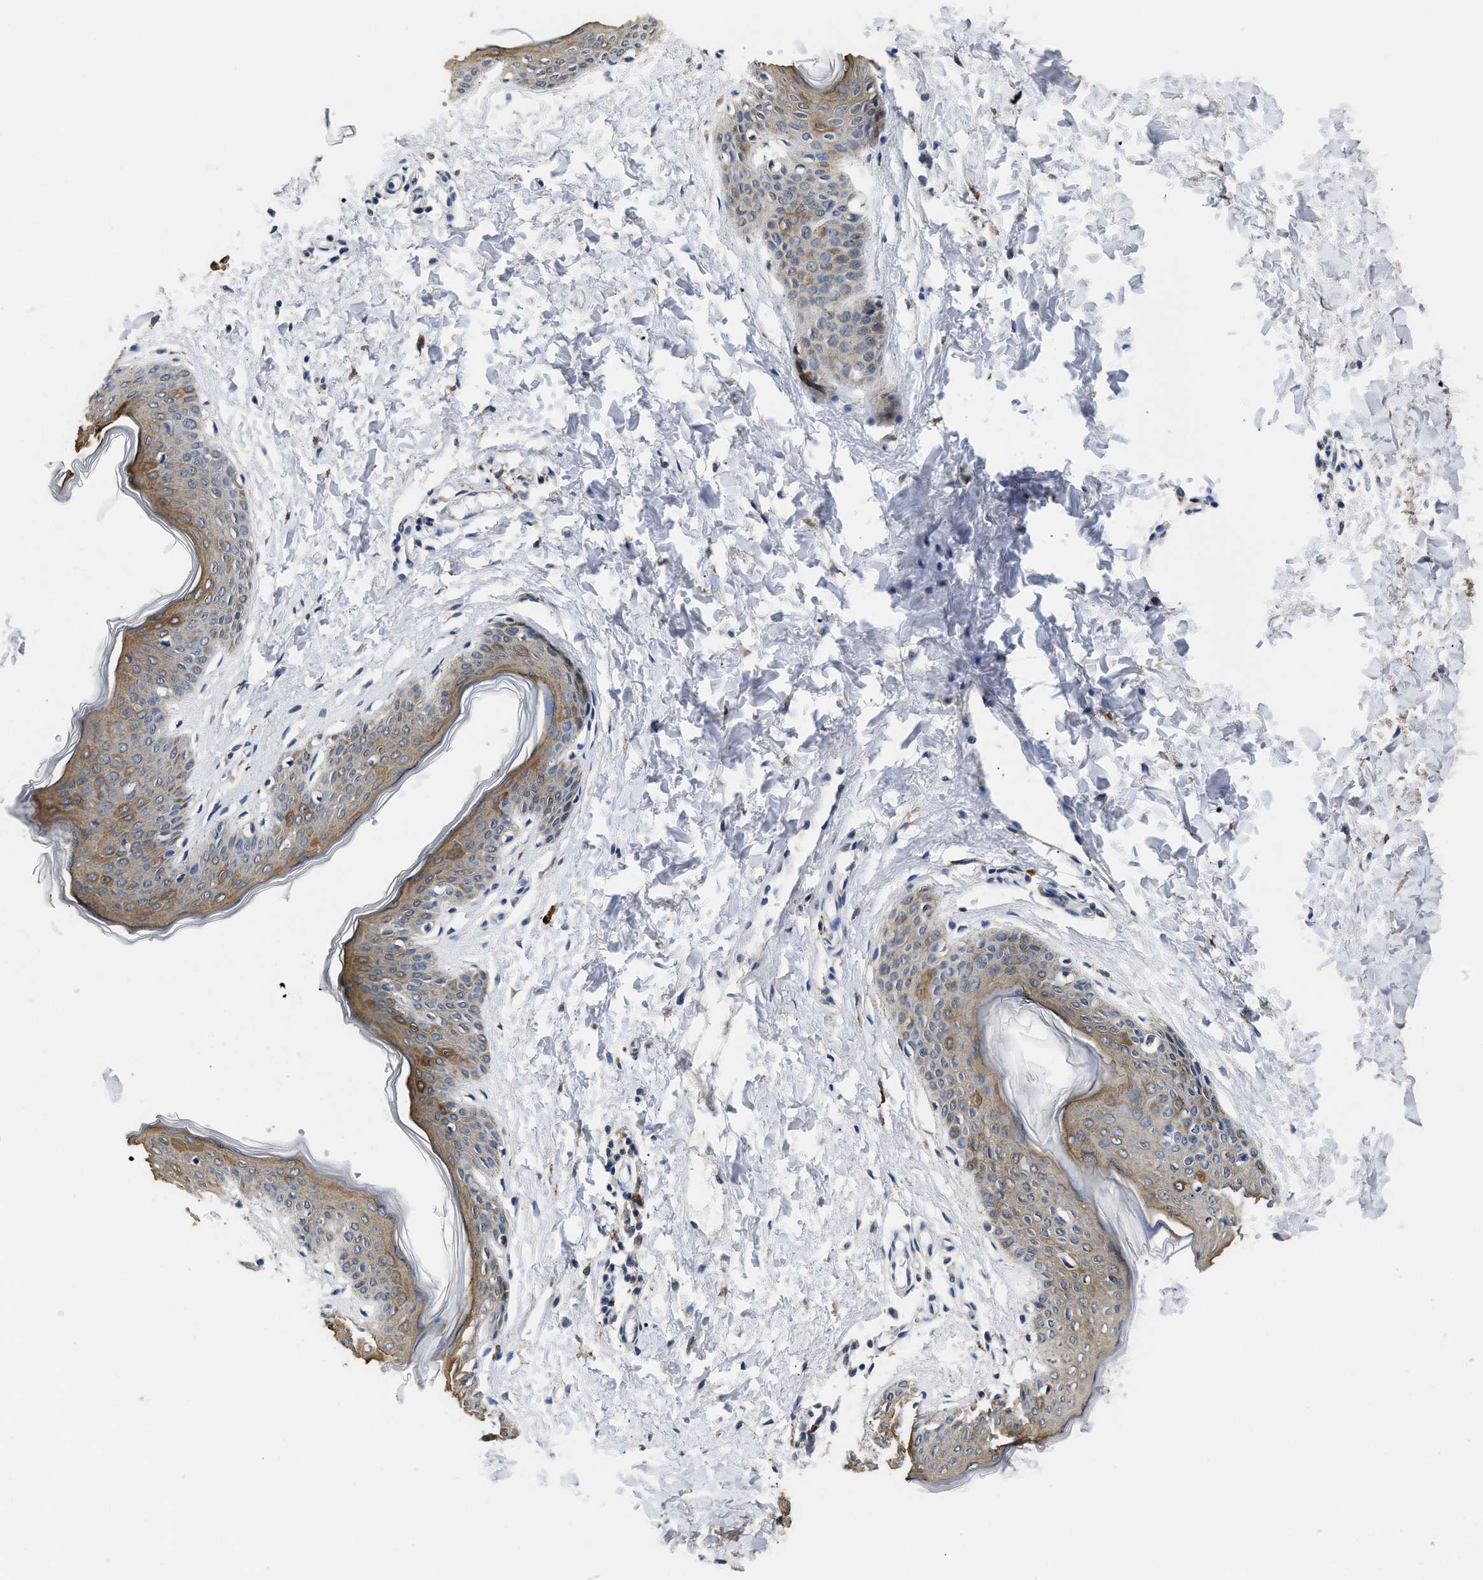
{"staining": {"intensity": "negative", "quantity": "none", "location": "none"}, "tissue": "skin", "cell_type": "Fibroblasts", "image_type": "normal", "snomed": [{"axis": "morphology", "description": "Normal tissue, NOS"}, {"axis": "topography", "description": "Skin"}], "caption": "Immunohistochemical staining of unremarkable skin displays no significant staining in fibroblasts.", "gene": "CTNNA1", "patient": {"sex": "female", "age": 17}}